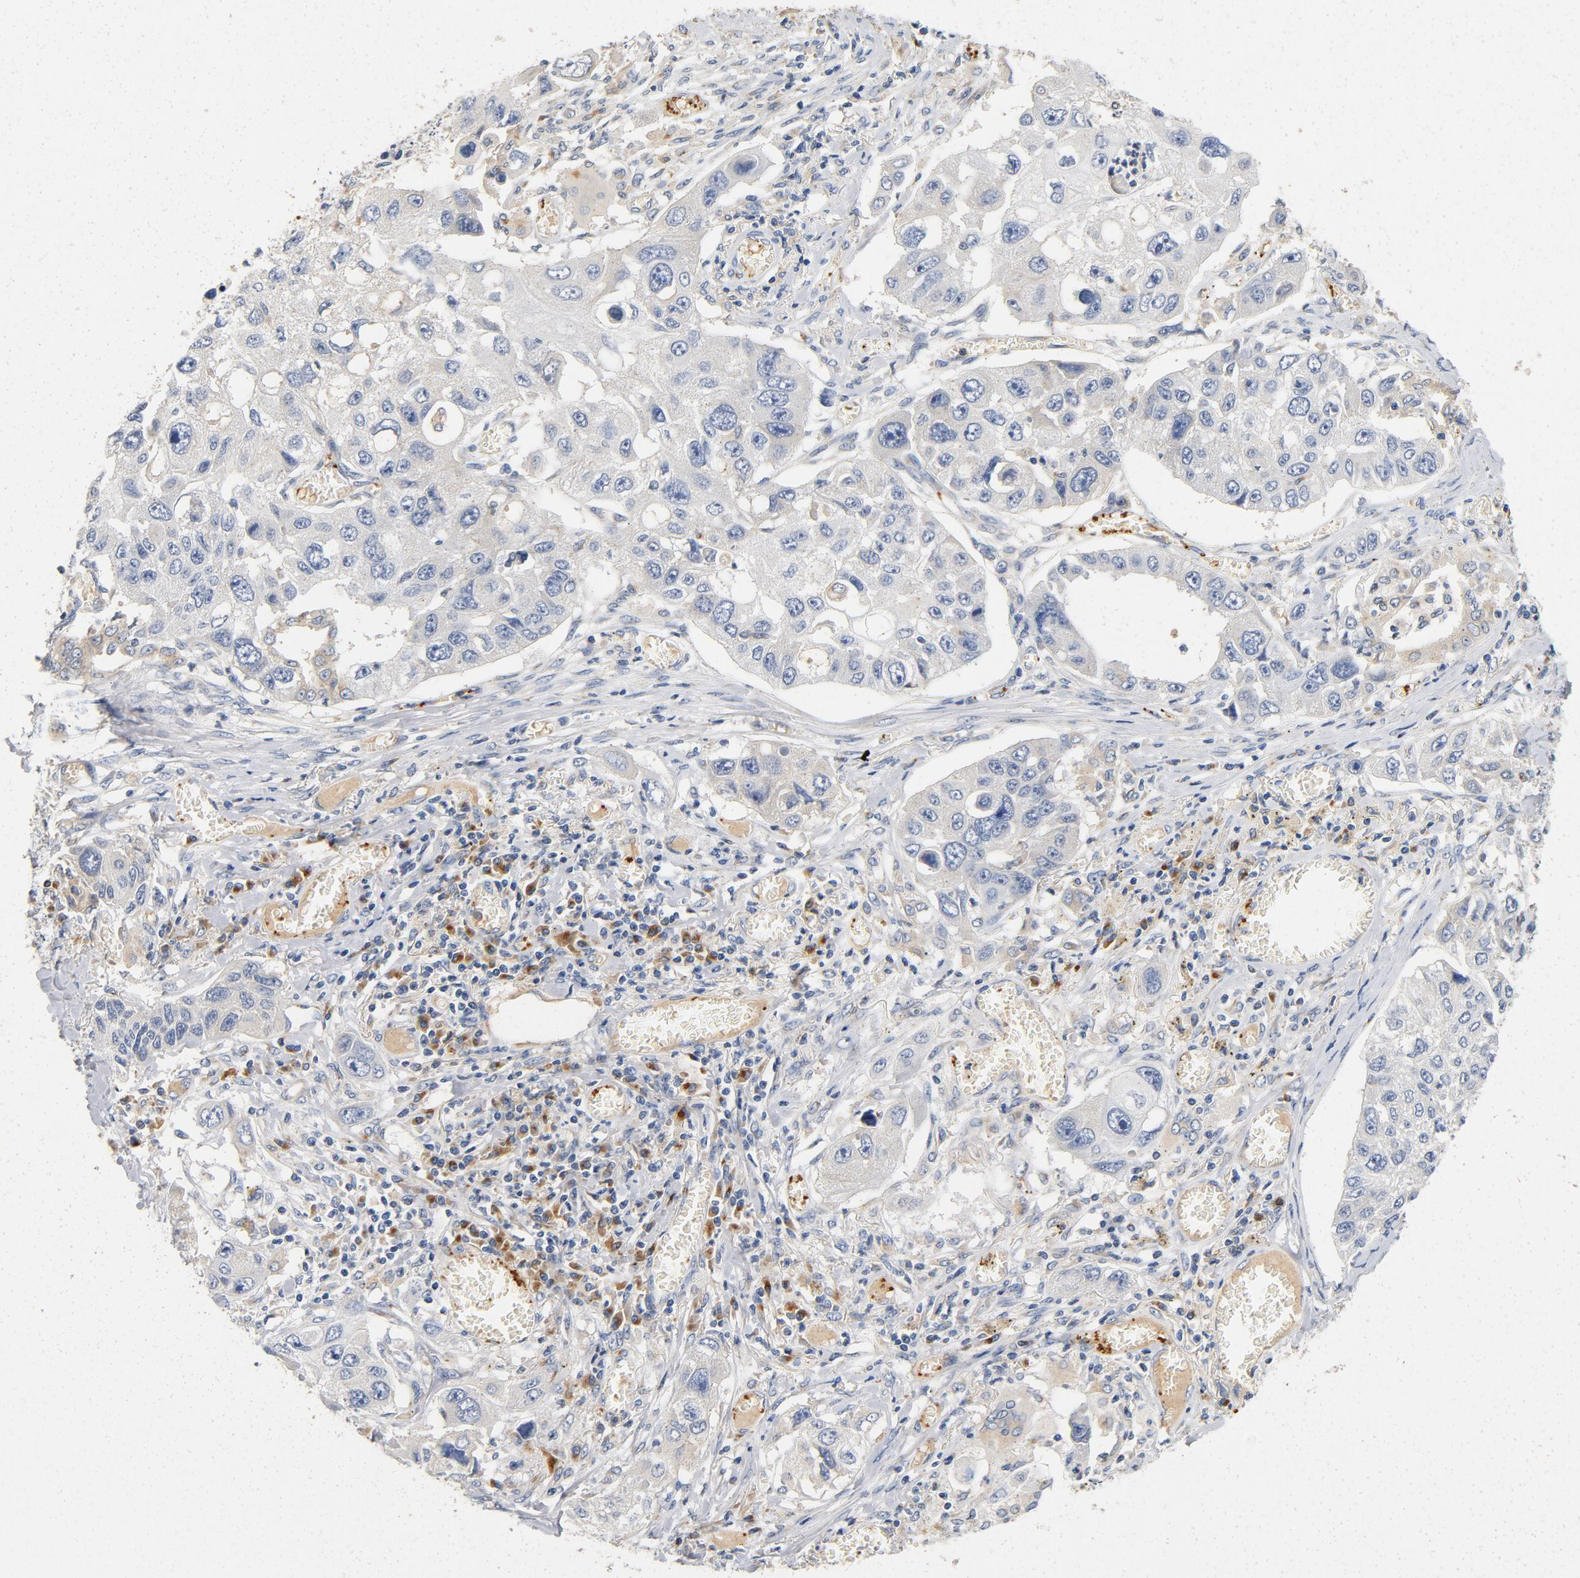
{"staining": {"intensity": "negative", "quantity": "none", "location": "none"}, "tissue": "lung cancer", "cell_type": "Tumor cells", "image_type": "cancer", "snomed": [{"axis": "morphology", "description": "Squamous cell carcinoma, NOS"}, {"axis": "topography", "description": "Lung"}], "caption": "High power microscopy image of an IHC histopathology image of lung cancer, revealing no significant positivity in tumor cells.", "gene": "LMAN2", "patient": {"sex": "male", "age": 71}}